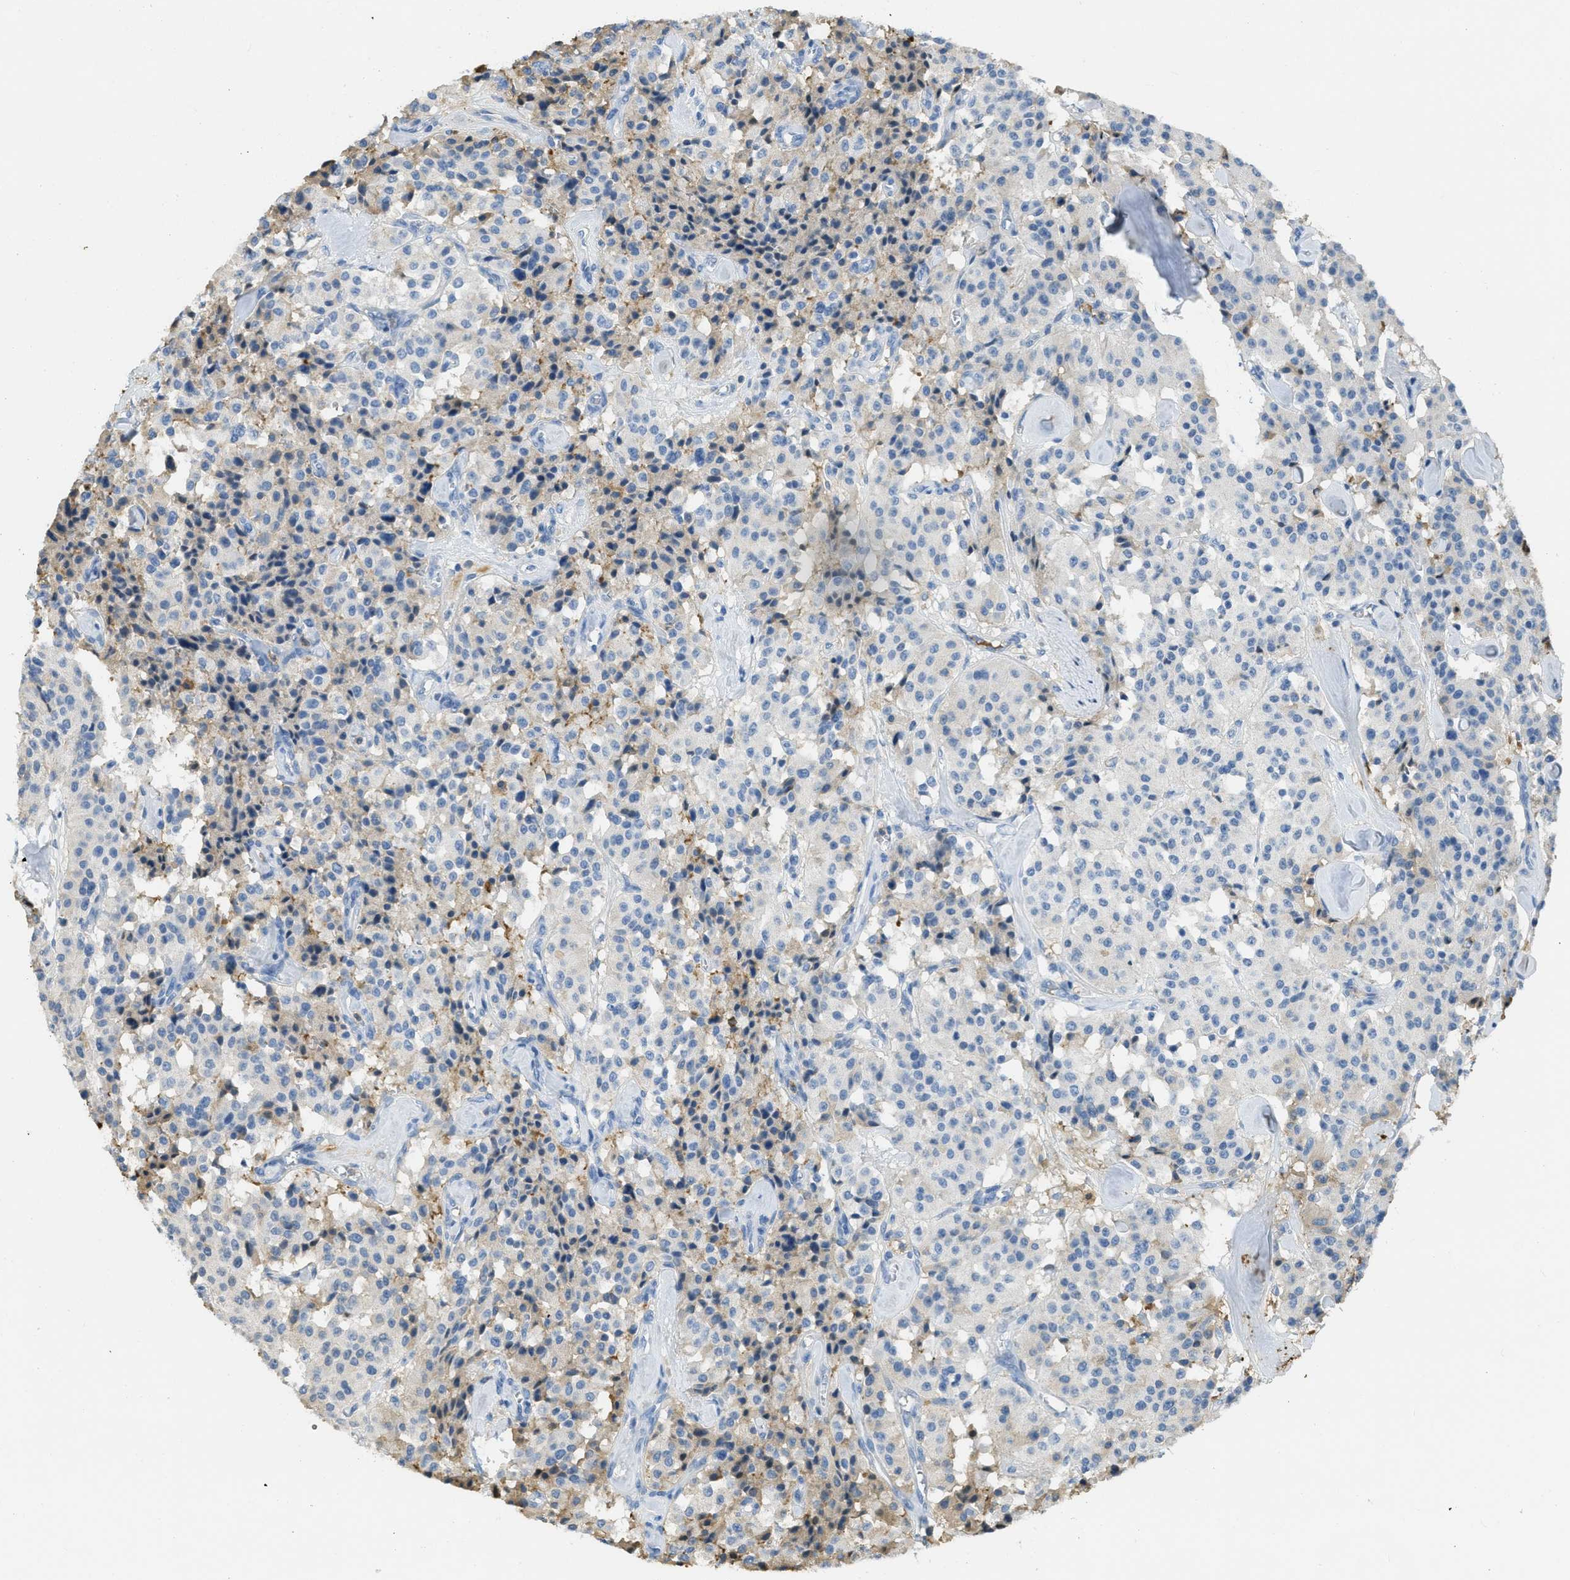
{"staining": {"intensity": "negative", "quantity": "none", "location": "none"}, "tissue": "carcinoid", "cell_type": "Tumor cells", "image_type": "cancer", "snomed": [{"axis": "morphology", "description": "Carcinoid, malignant, NOS"}, {"axis": "topography", "description": "Lung"}], "caption": "Carcinoid (malignant) was stained to show a protein in brown. There is no significant staining in tumor cells.", "gene": "PRTN3", "patient": {"sex": "male", "age": 30}}